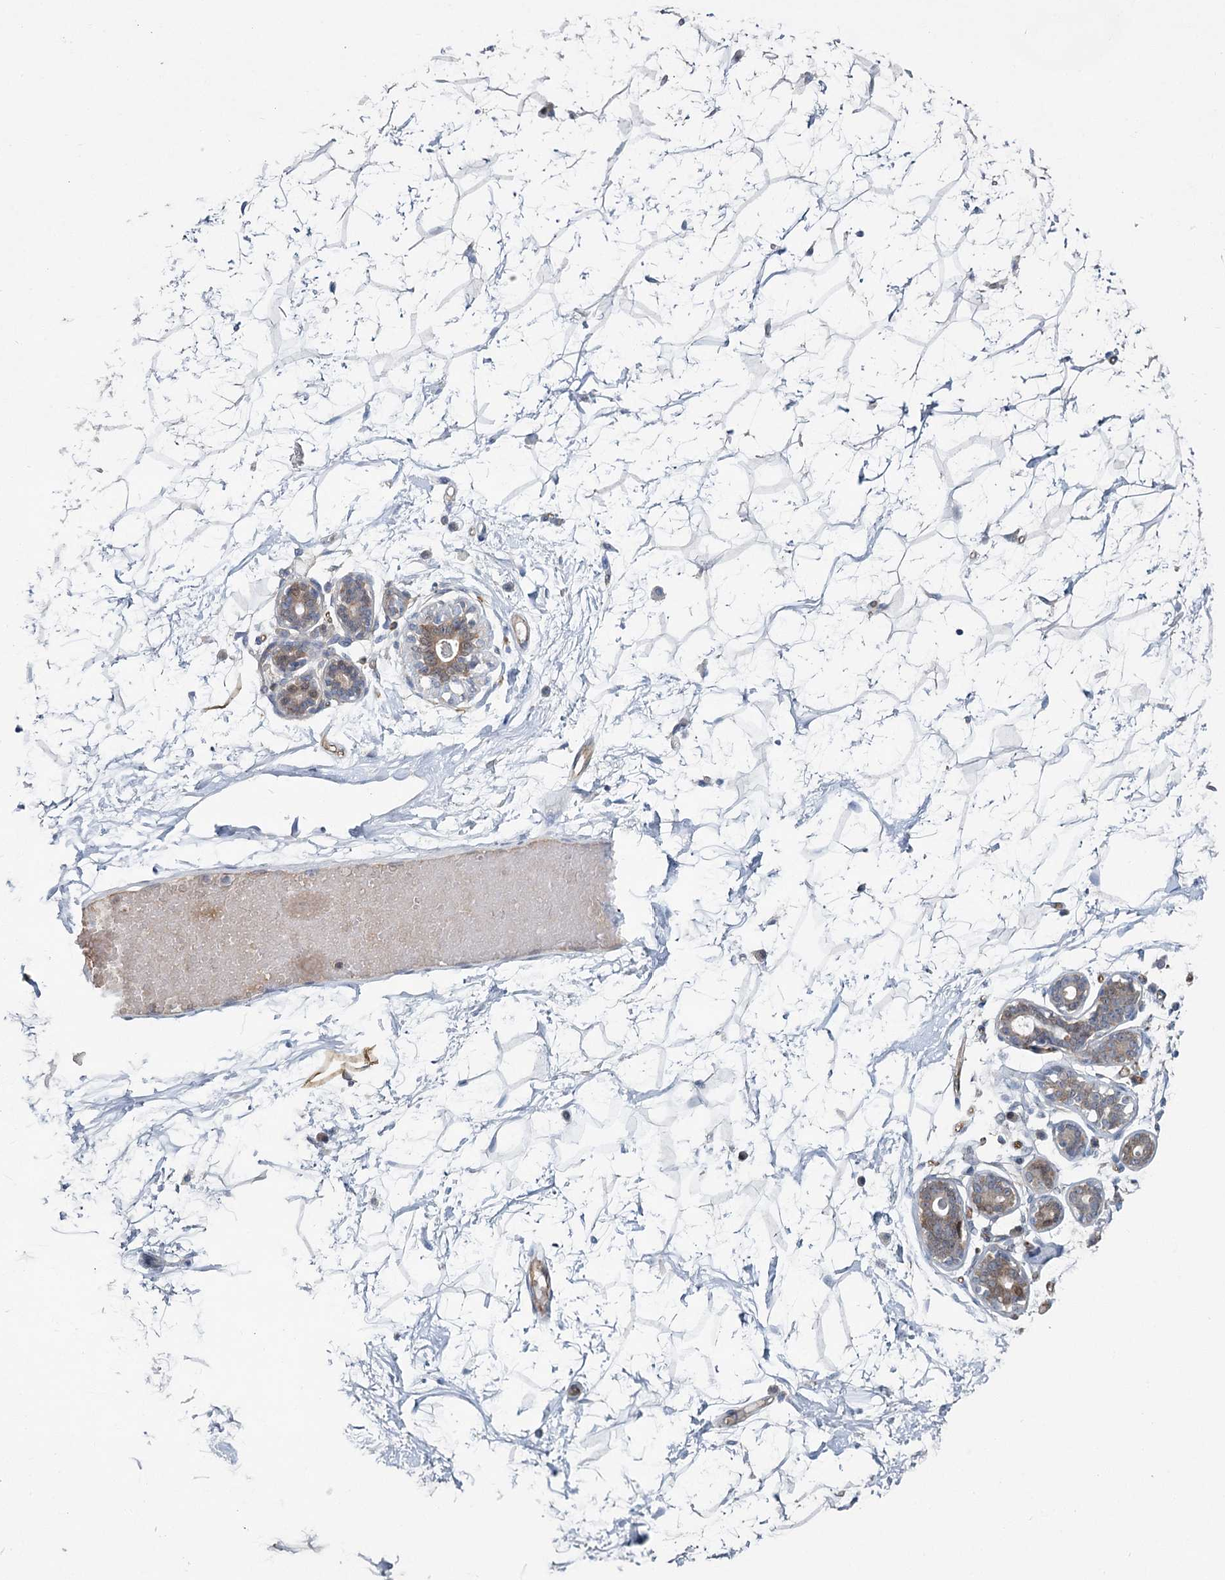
{"staining": {"intensity": "weak", "quantity": "<25%", "location": "cytoplasmic/membranous"}, "tissue": "breast", "cell_type": "Adipocytes", "image_type": "normal", "snomed": [{"axis": "morphology", "description": "Normal tissue, NOS"}, {"axis": "morphology", "description": "Adenoma, NOS"}, {"axis": "topography", "description": "Breast"}], "caption": "Immunohistochemistry micrograph of unremarkable human breast stained for a protein (brown), which shows no staining in adipocytes.", "gene": "MAP3K13", "patient": {"sex": "female", "age": 23}}